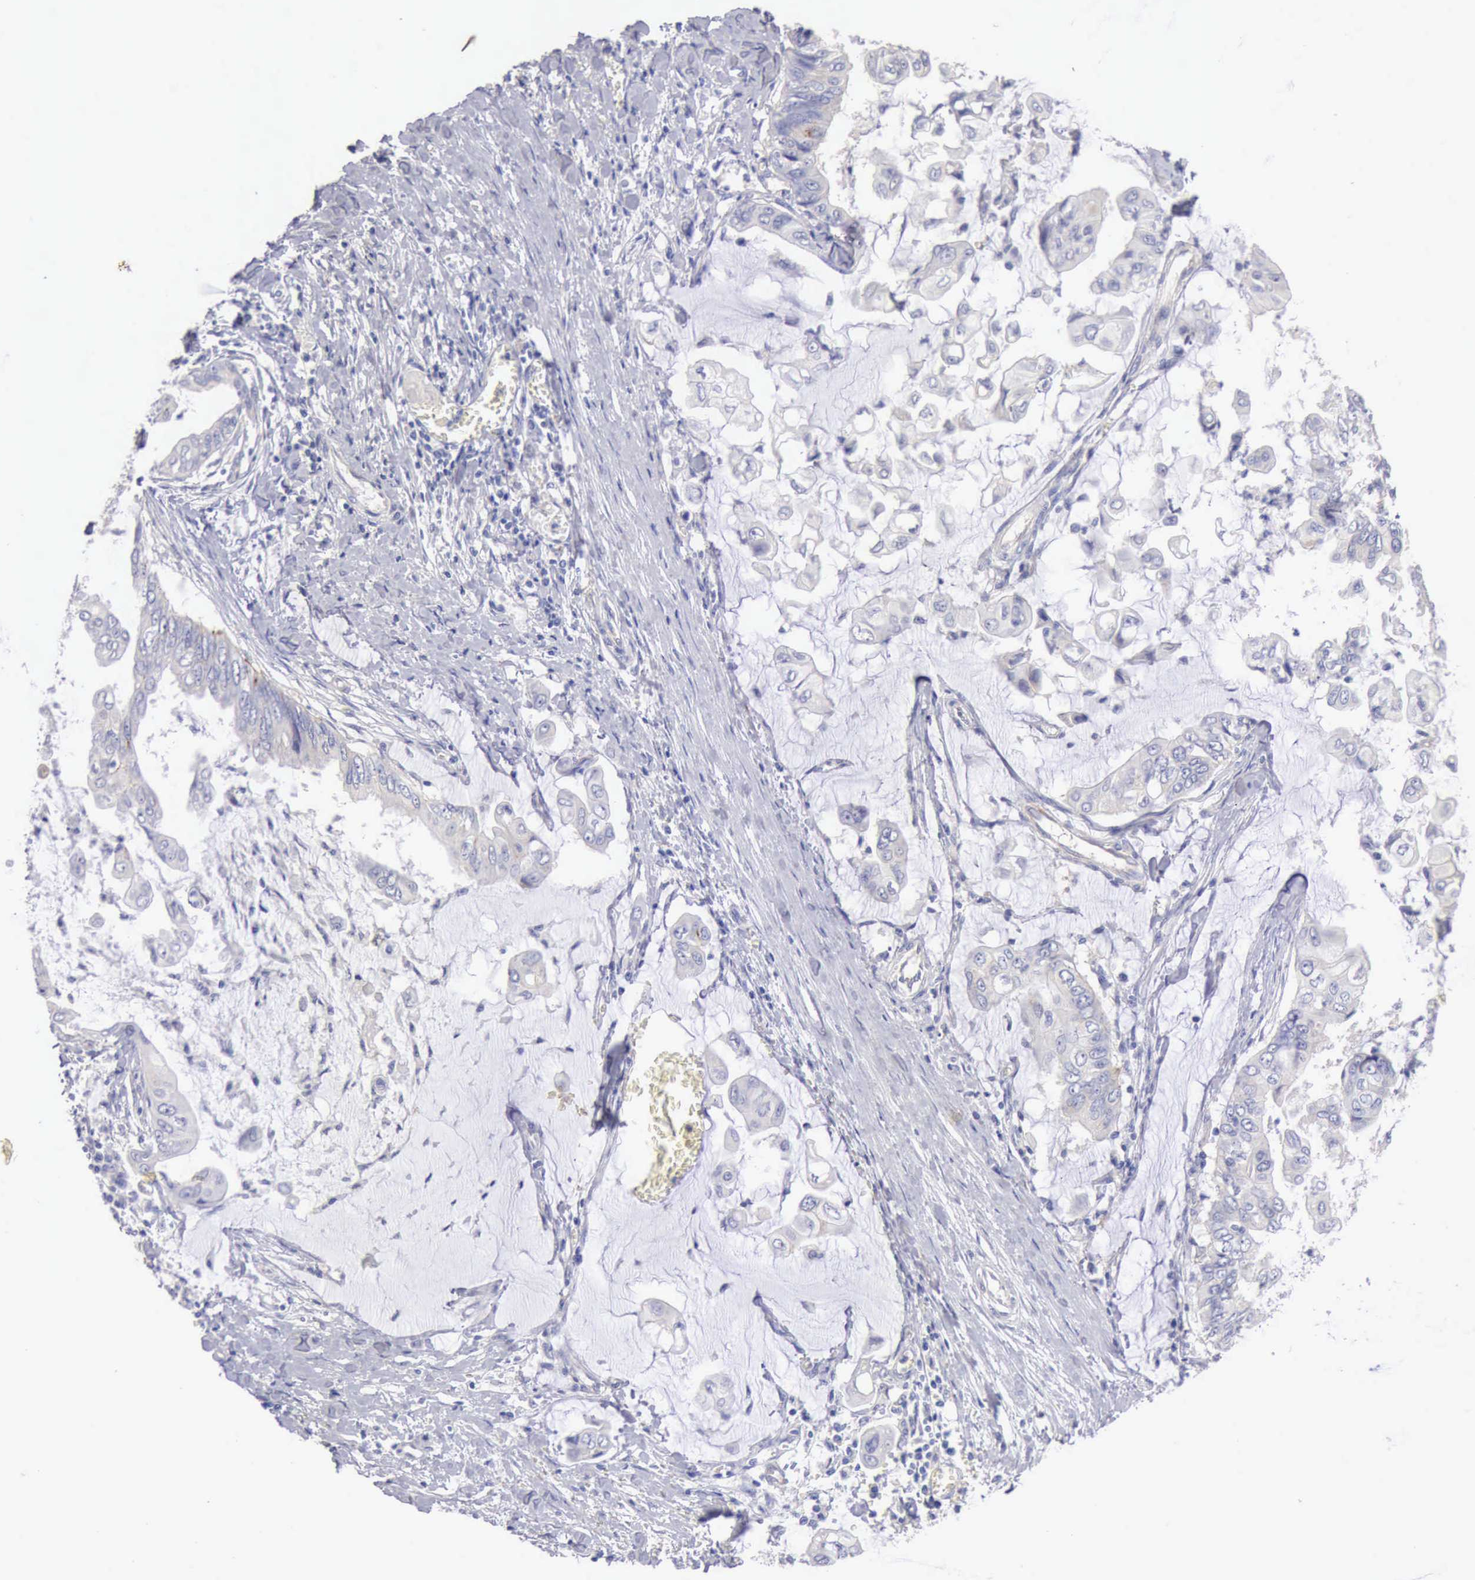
{"staining": {"intensity": "negative", "quantity": "none", "location": "none"}, "tissue": "stomach cancer", "cell_type": "Tumor cells", "image_type": "cancer", "snomed": [{"axis": "morphology", "description": "Adenocarcinoma, NOS"}, {"axis": "topography", "description": "Stomach, upper"}], "caption": "Tumor cells show no significant expression in adenocarcinoma (stomach).", "gene": "APP", "patient": {"sex": "male", "age": 80}}